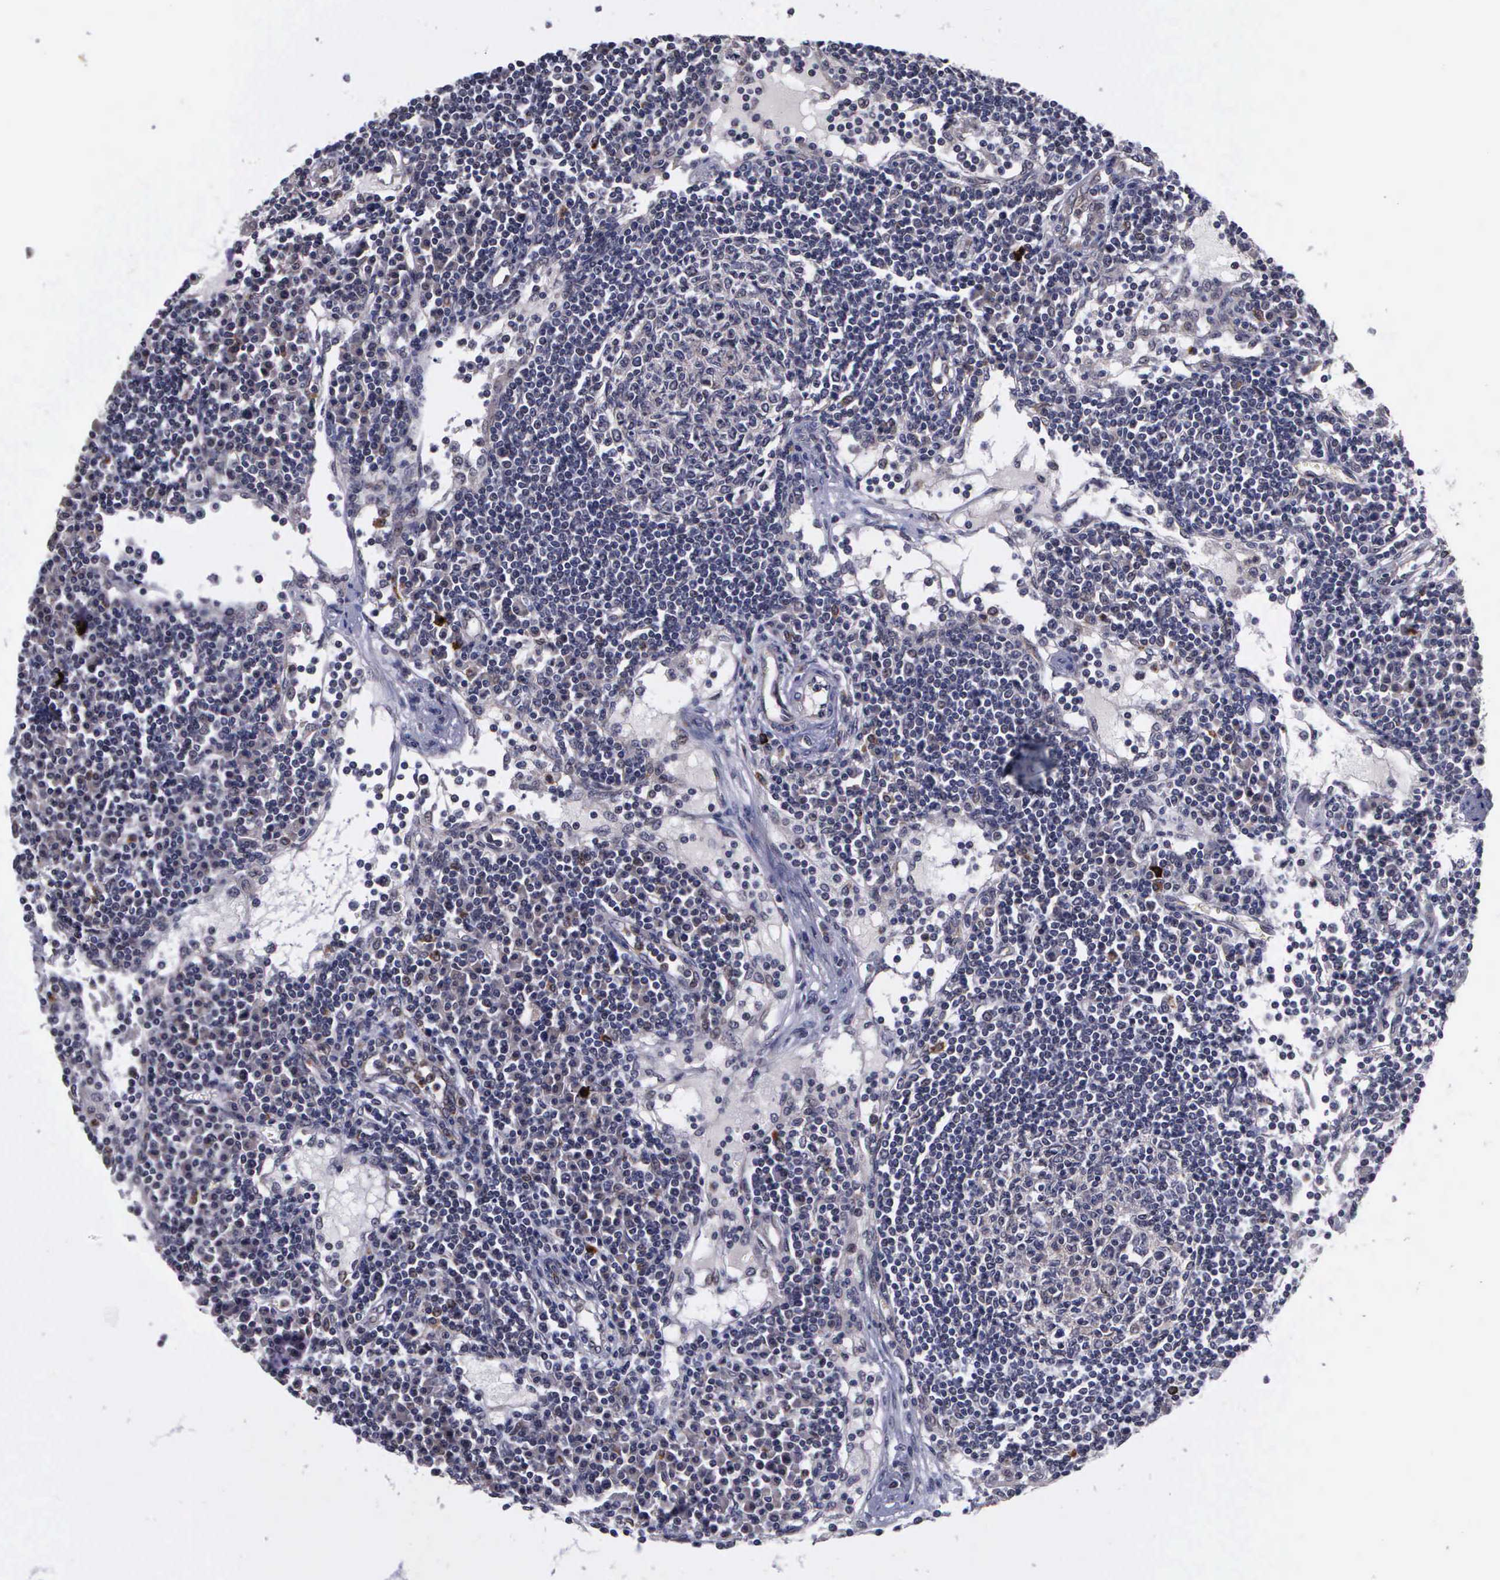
{"staining": {"intensity": "weak", "quantity": "<25%", "location": "cytoplasmic/membranous"}, "tissue": "lymph node", "cell_type": "Germinal center cells", "image_type": "normal", "snomed": [{"axis": "morphology", "description": "Normal tissue, NOS"}, {"axis": "topography", "description": "Lymph node"}], "caption": "High power microscopy micrograph of an immunohistochemistry (IHC) photomicrograph of benign lymph node, revealing no significant staining in germinal center cells.", "gene": "MAP3K9", "patient": {"sex": "female", "age": 62}}